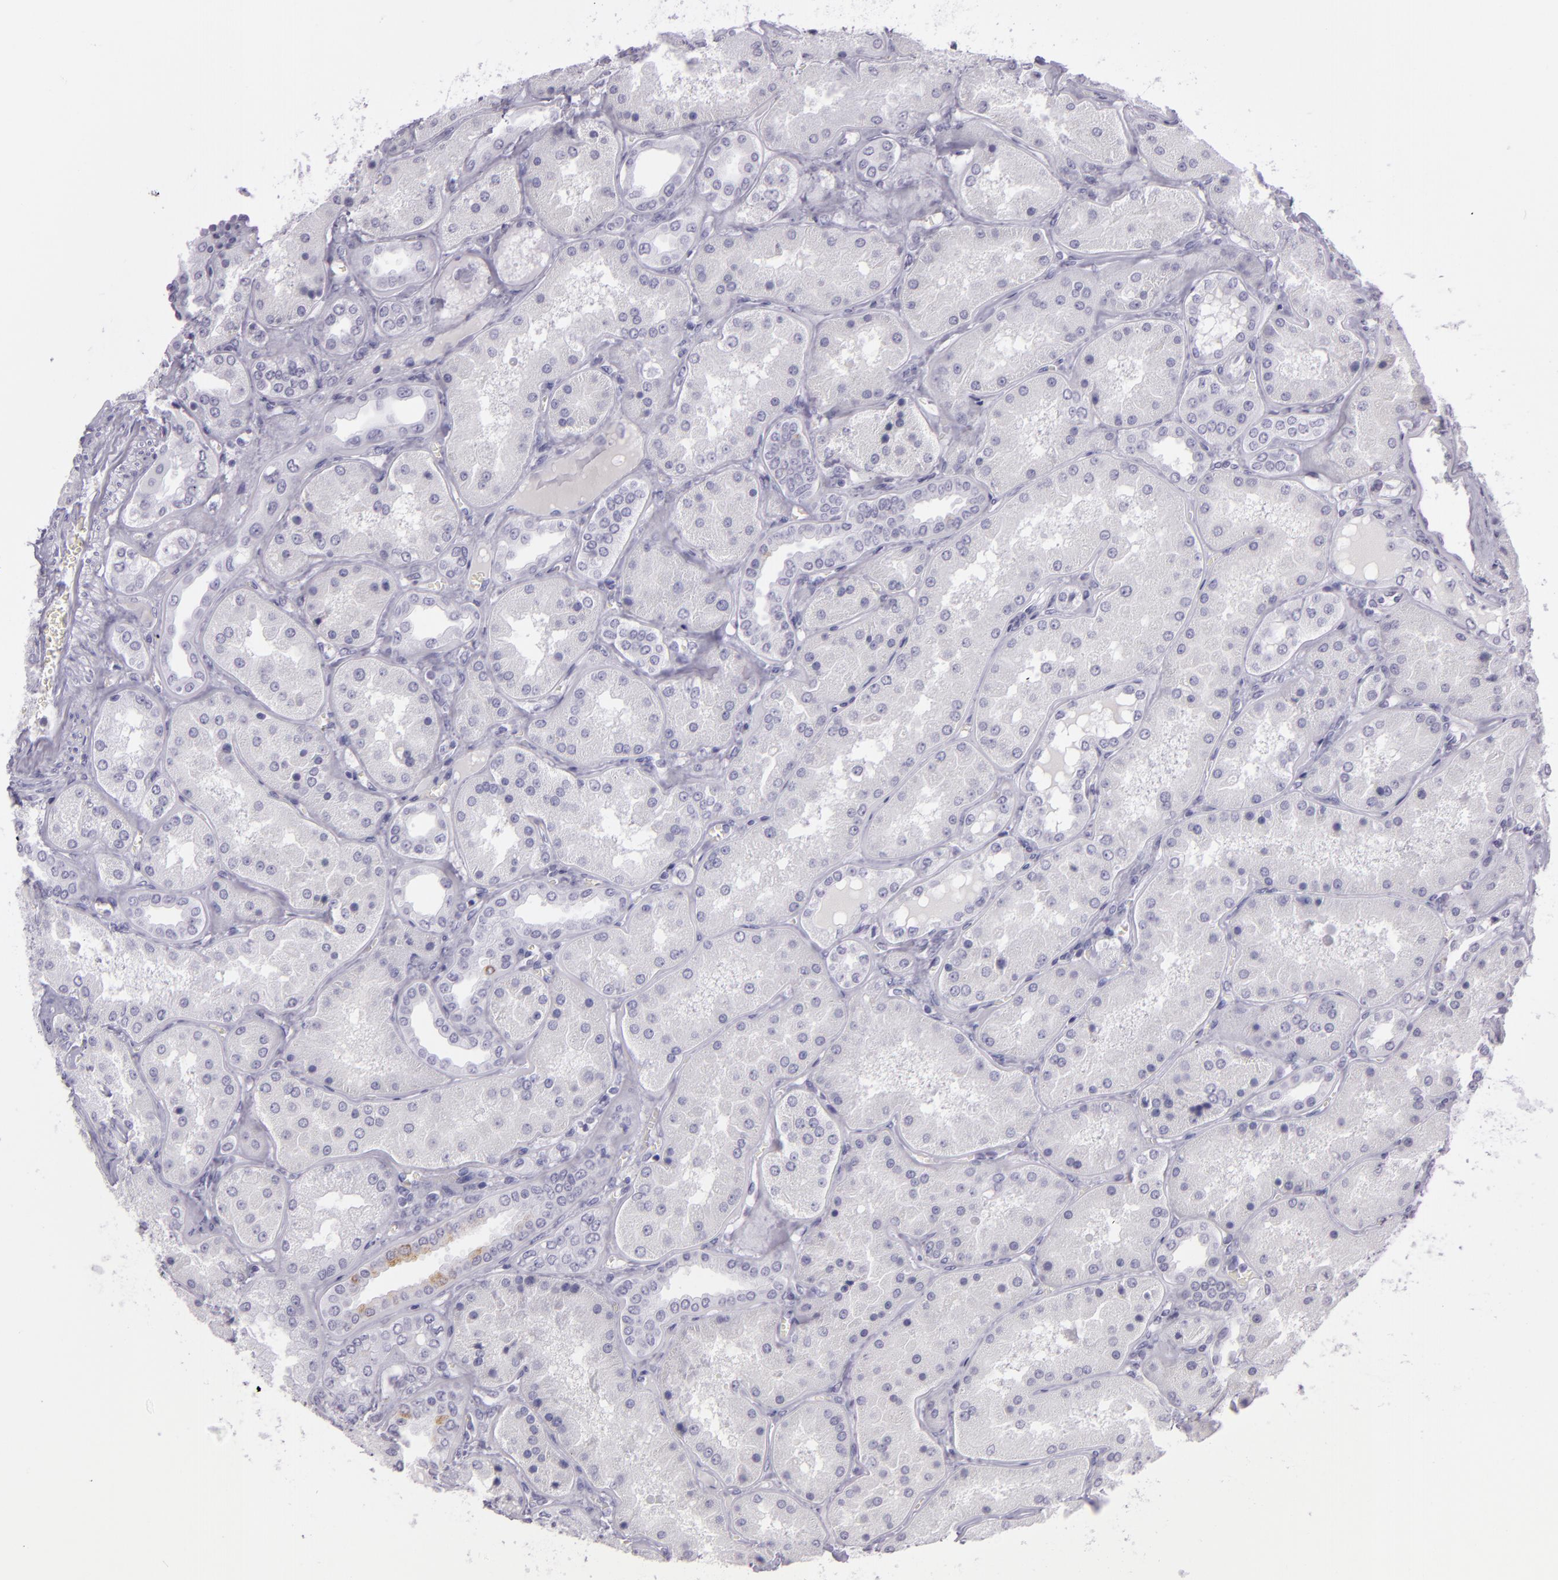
{"staining": {"intensity": "negative", "quantity": "none", "location": "none"}, "tissue": "kidney", "cell_type": "Cells in glomeruli", "image_type": "normal", "snomed": [{"axis": "morphology", "description": "Normal tissue, NOS"}, {"axis": "topography", "description": "Kidney"}], "caption": "An image of kidney stained for a protein shows no brown staining in cells in glomeruli.", "gene": "MUC6", "patient": {"sex": "female", "age": 56}}